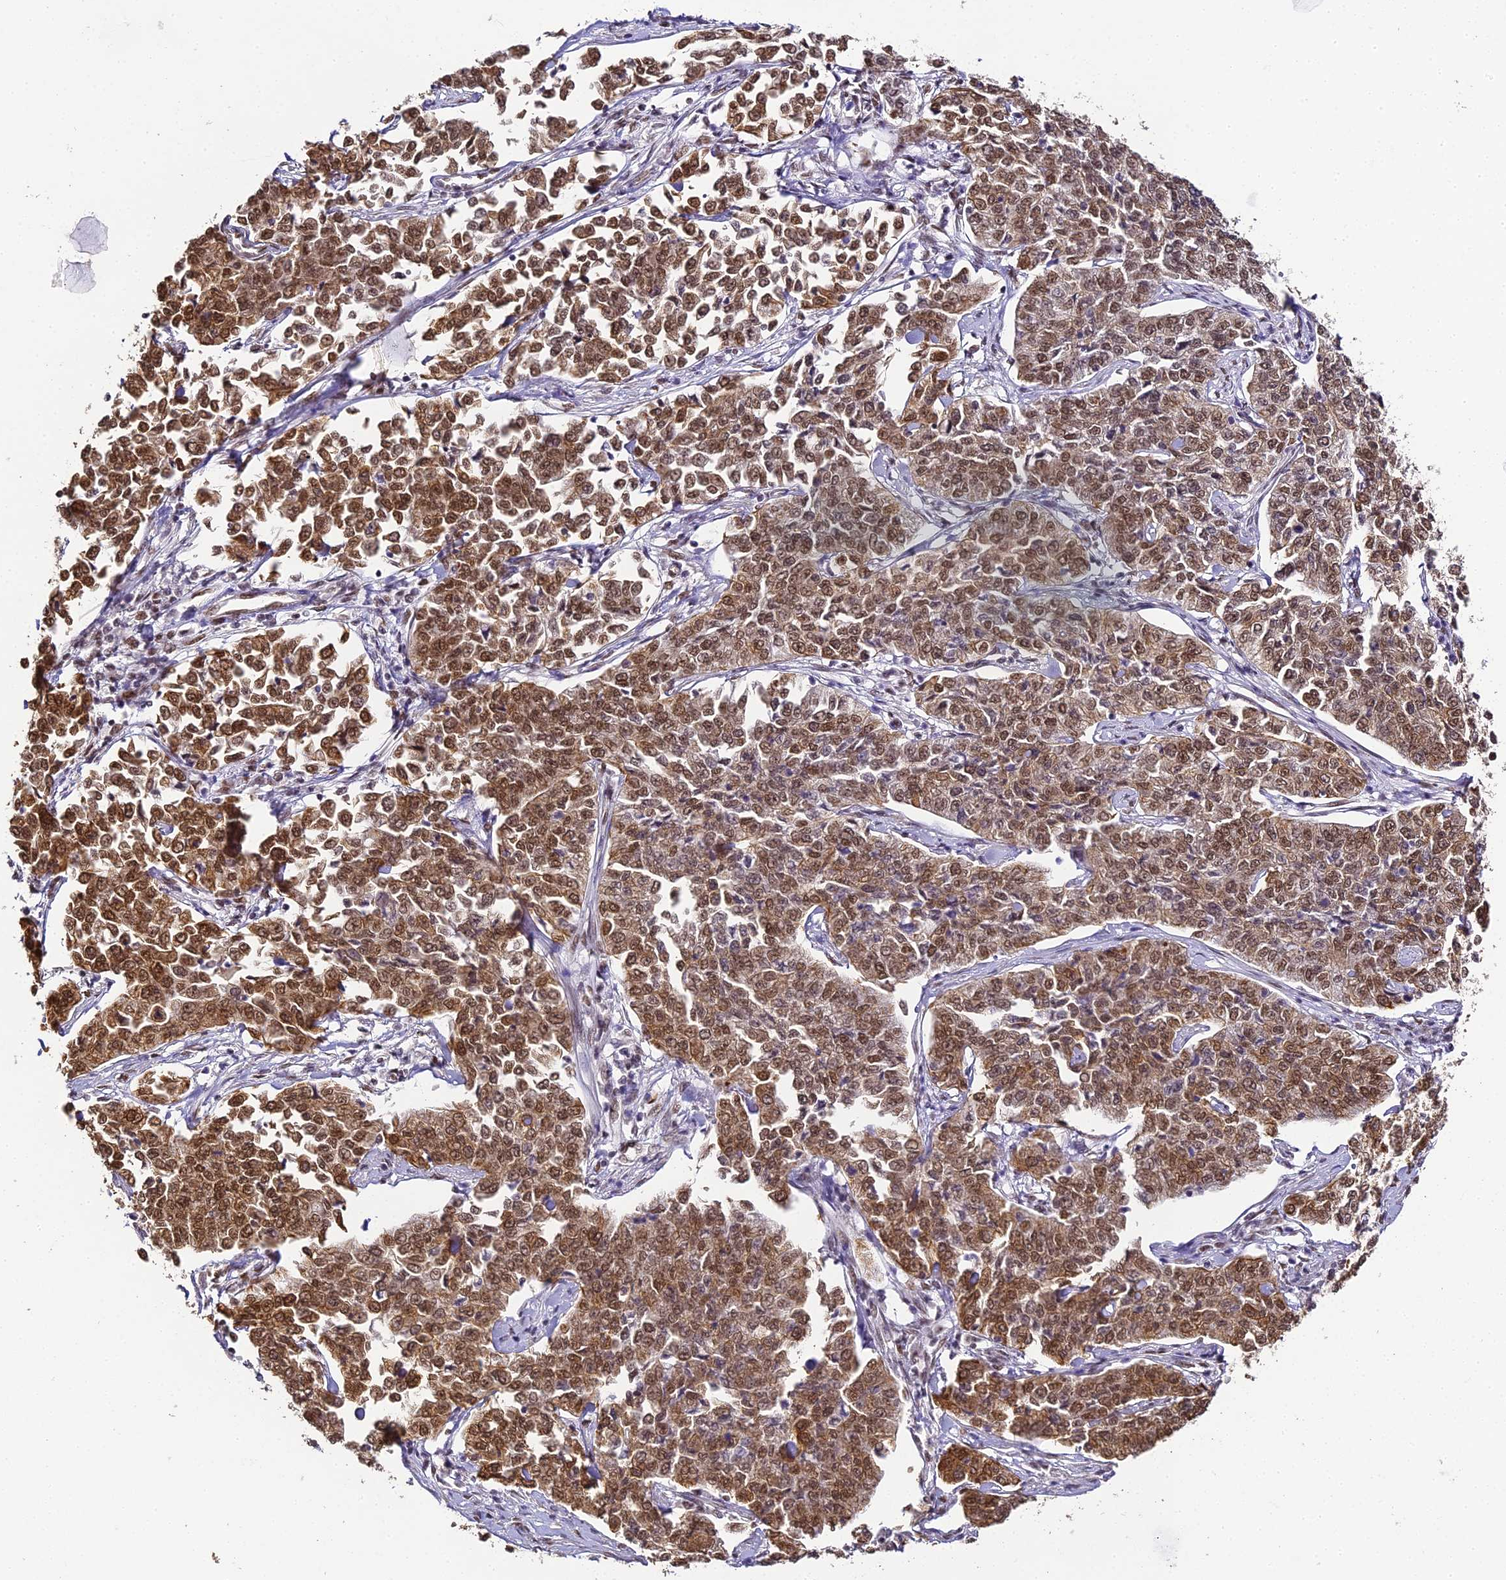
{"staining": {"intensity": "moderate", "quantity": ">75%", "location": "nuclear"}, "tissue": "cervical cancer", "cell_type": "Tumor cells", "image_type": "cancer", "snomed": [{"axis": "morphology", "description": "Squamous cell carcinoma, NOS"}, {"axis": "topography", "description": "Cervix"}], "caption": "The photomicrograph displays immunohistochemical staining of cervical cancer. There is moderate nuclear expression is present in about >75% of tumor cells.", "gene": "HNRNPA1", "patient": {"sex": "female", "age": 35}}